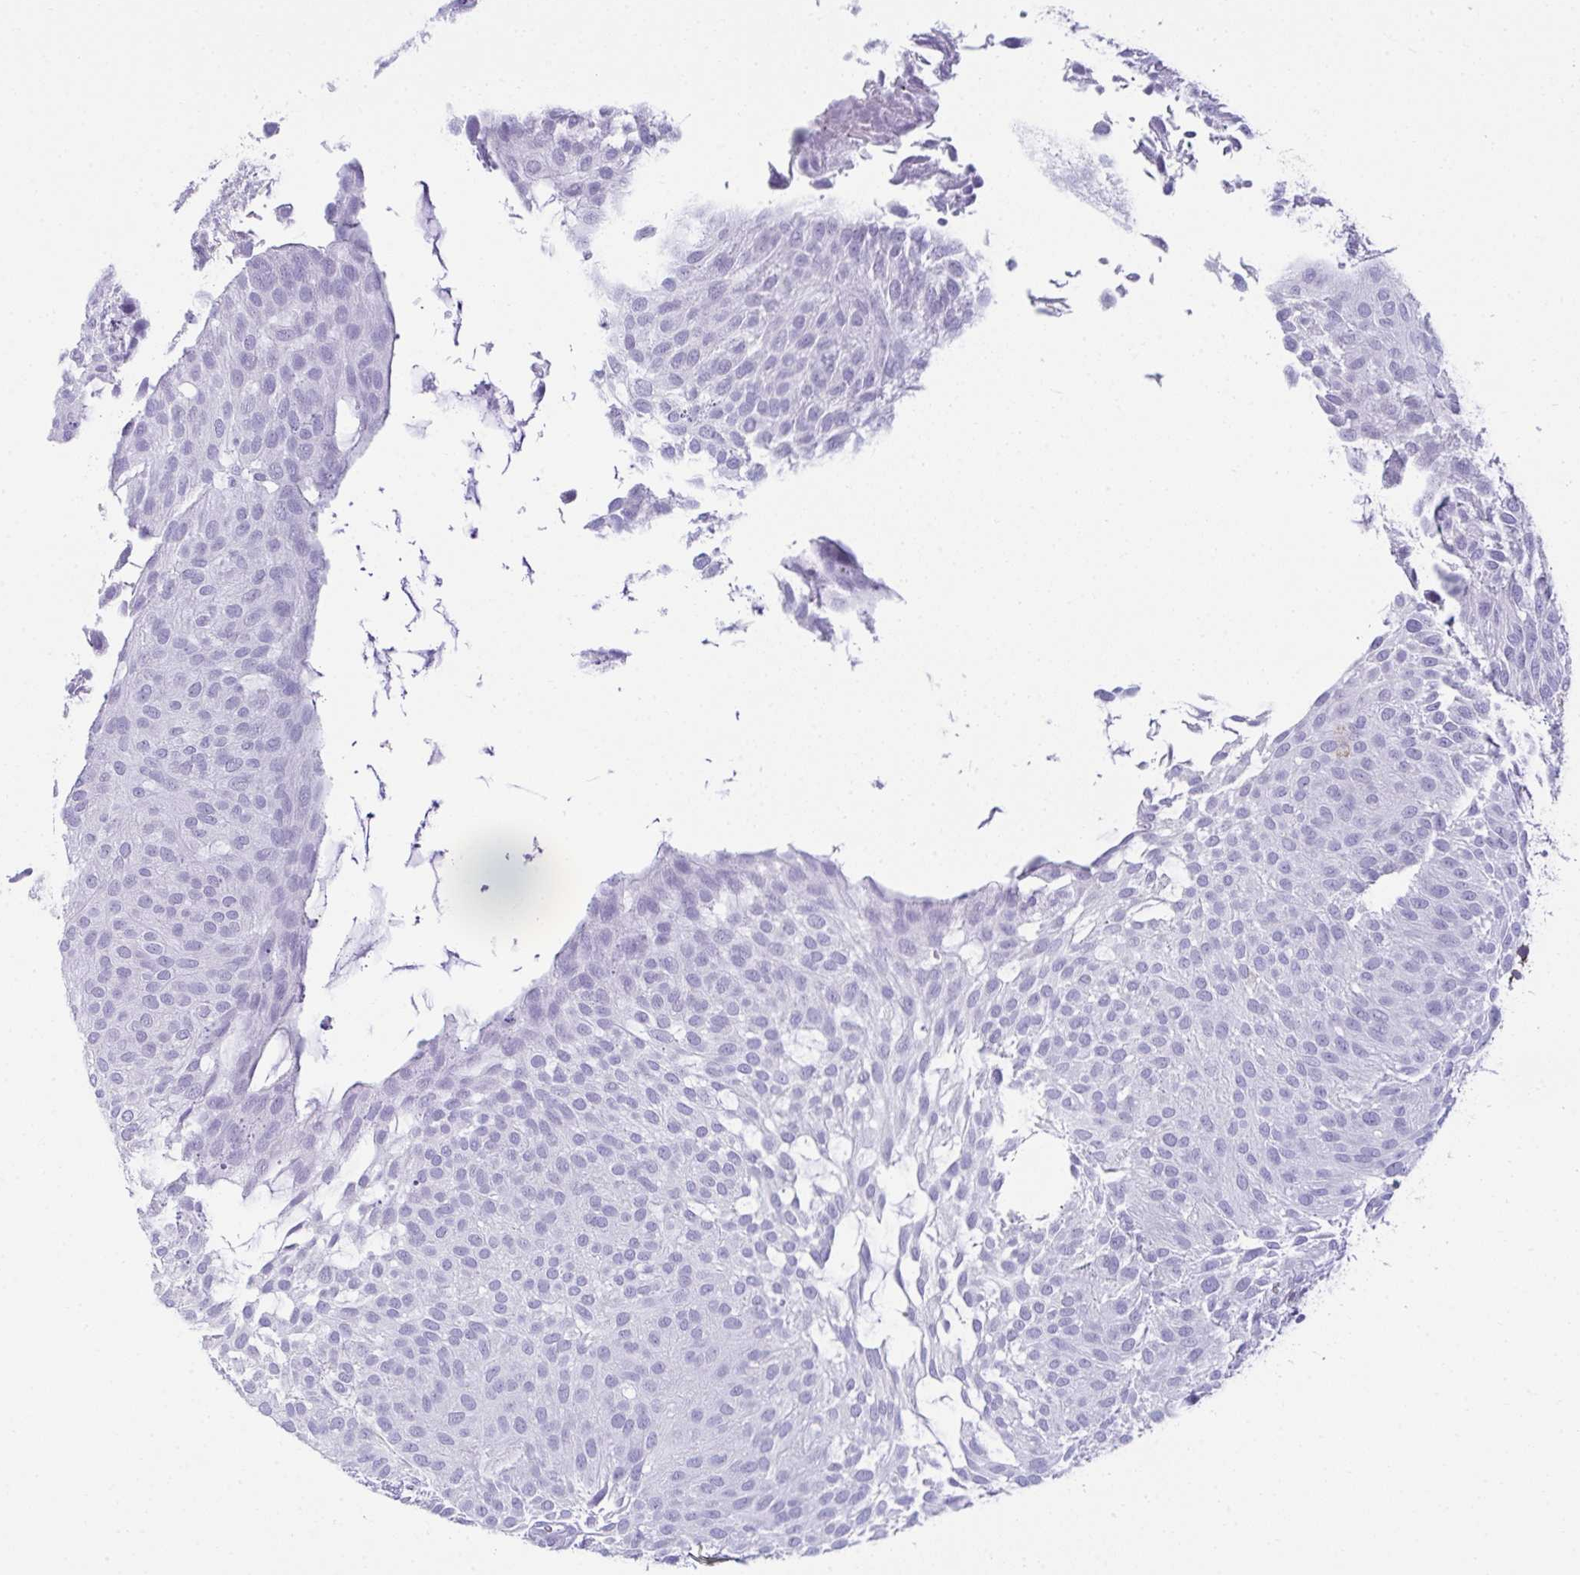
{"staining": {"intensity": "negative", "quantity": "none", "location": "none"}, "tissue": "urothelial cancer", "cell_type": "Tumor cells", "image_type": "cancer", "snomed": [{"axis": "morphology", "description": "Urothelial carcinoma, NOS"}, {"axis": "topography", "description": "Urinary bladder"}], "caption": "This is an immunohistochemistry photomicrograph of urothelial cancer. There is no staining in tumor cells.", "gene": "SPN", "patient": {"sex": "male", "age": 84}}